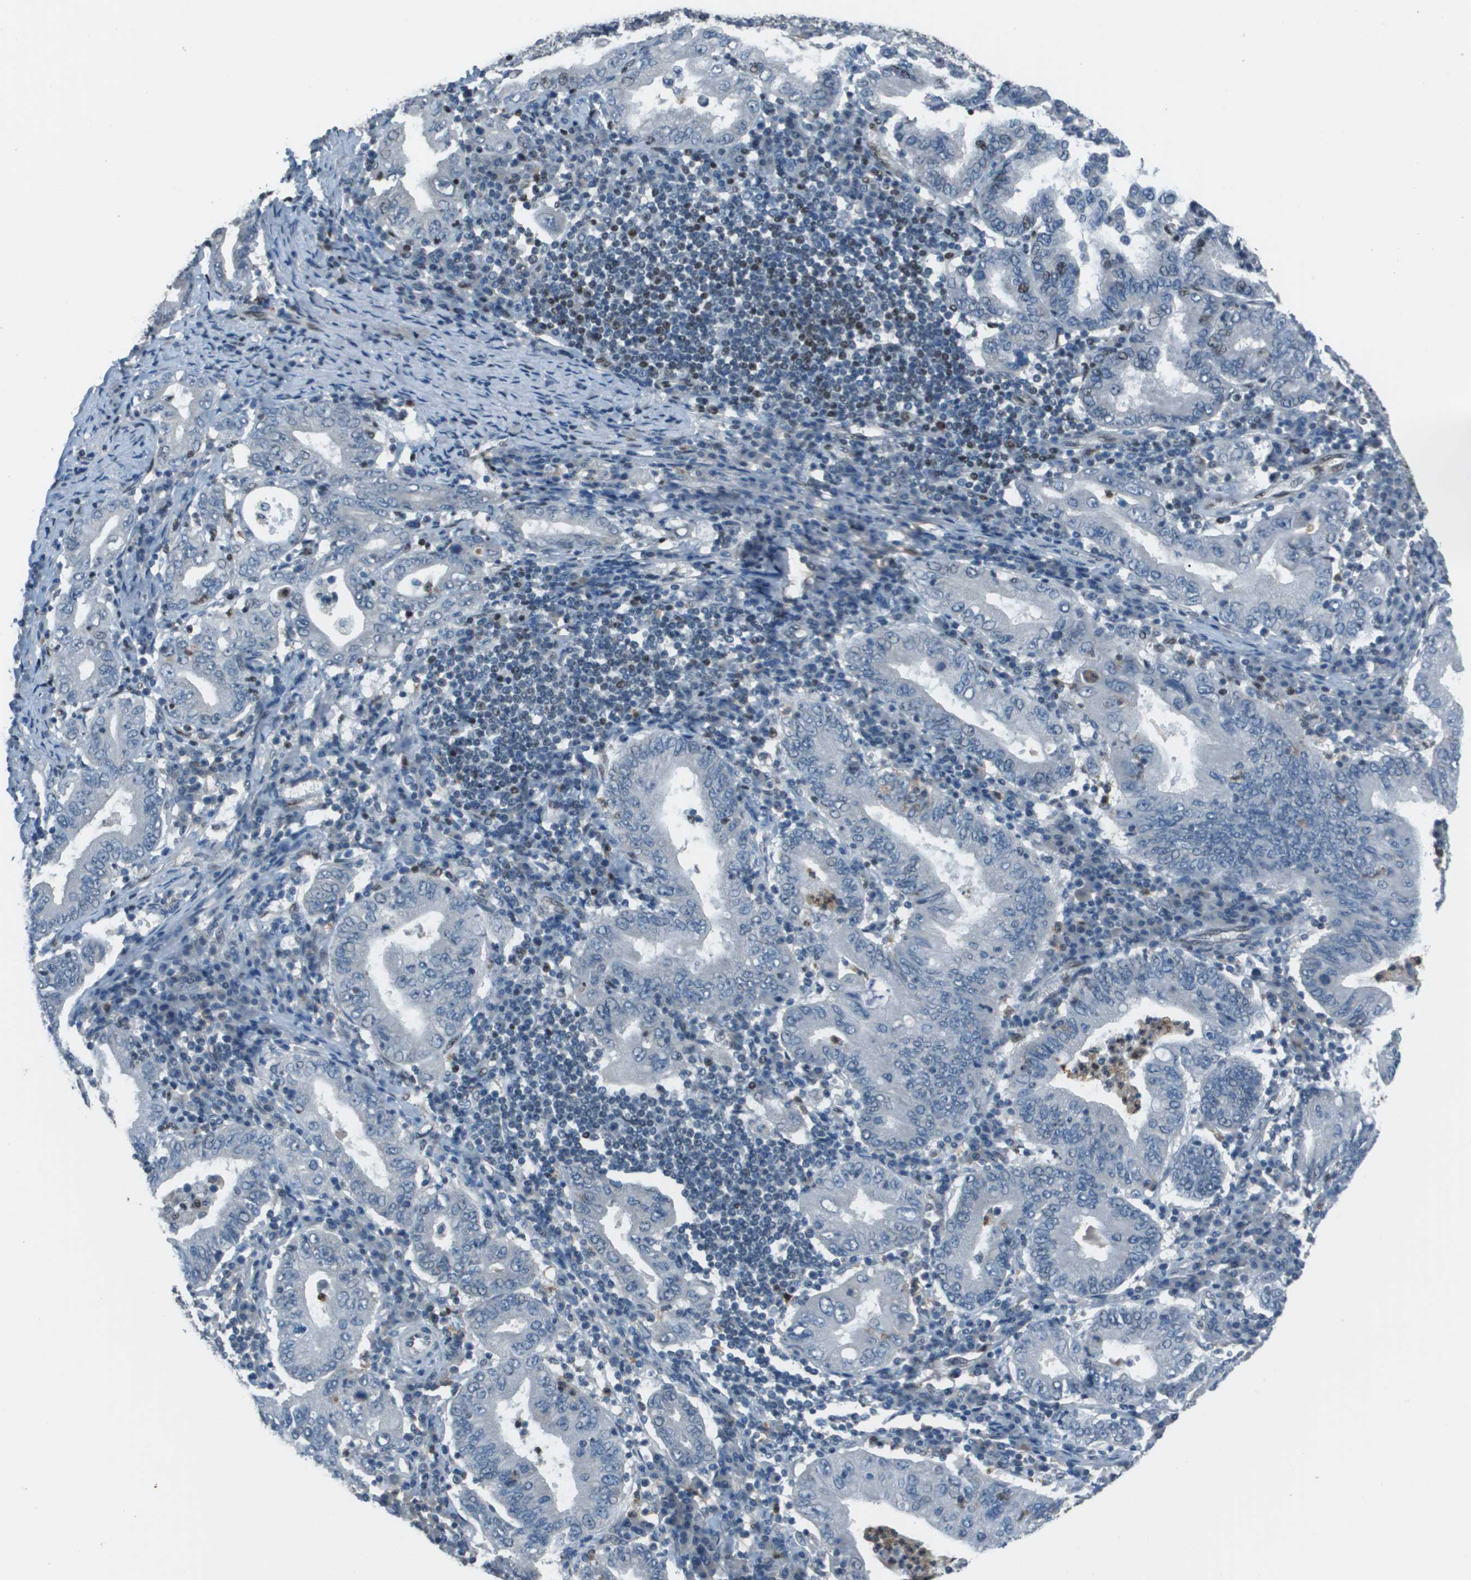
{"staining": {"intensity": "negative", "quantity": "none", "location": "none"}, "tissue": "stomach cancer", "cell_type": "Tumor cells", "image_type": "cancer", "snomed": [{"axis": "morphology", "description": "Normal tissue, NOS"}, {"axis": "morphology", "description": "Adenocarcinoma, NOS"}, {"axis": "topography", "description": "Esophagus"}, {"axis": "topography", "description": "Stomach, upper"}, {"axis": "topography", "description": "Peripheral nerve tissue"}], "caption": "Stomach cancer was stained to show a protein in brown. There is no significant staining in tumor cells. (DAB (3,3'-diaminobenzidine) immunohistochemistry, high magnification).", "gene": "DEPDC1", "patient": {"sex": "male", "age": 62}}